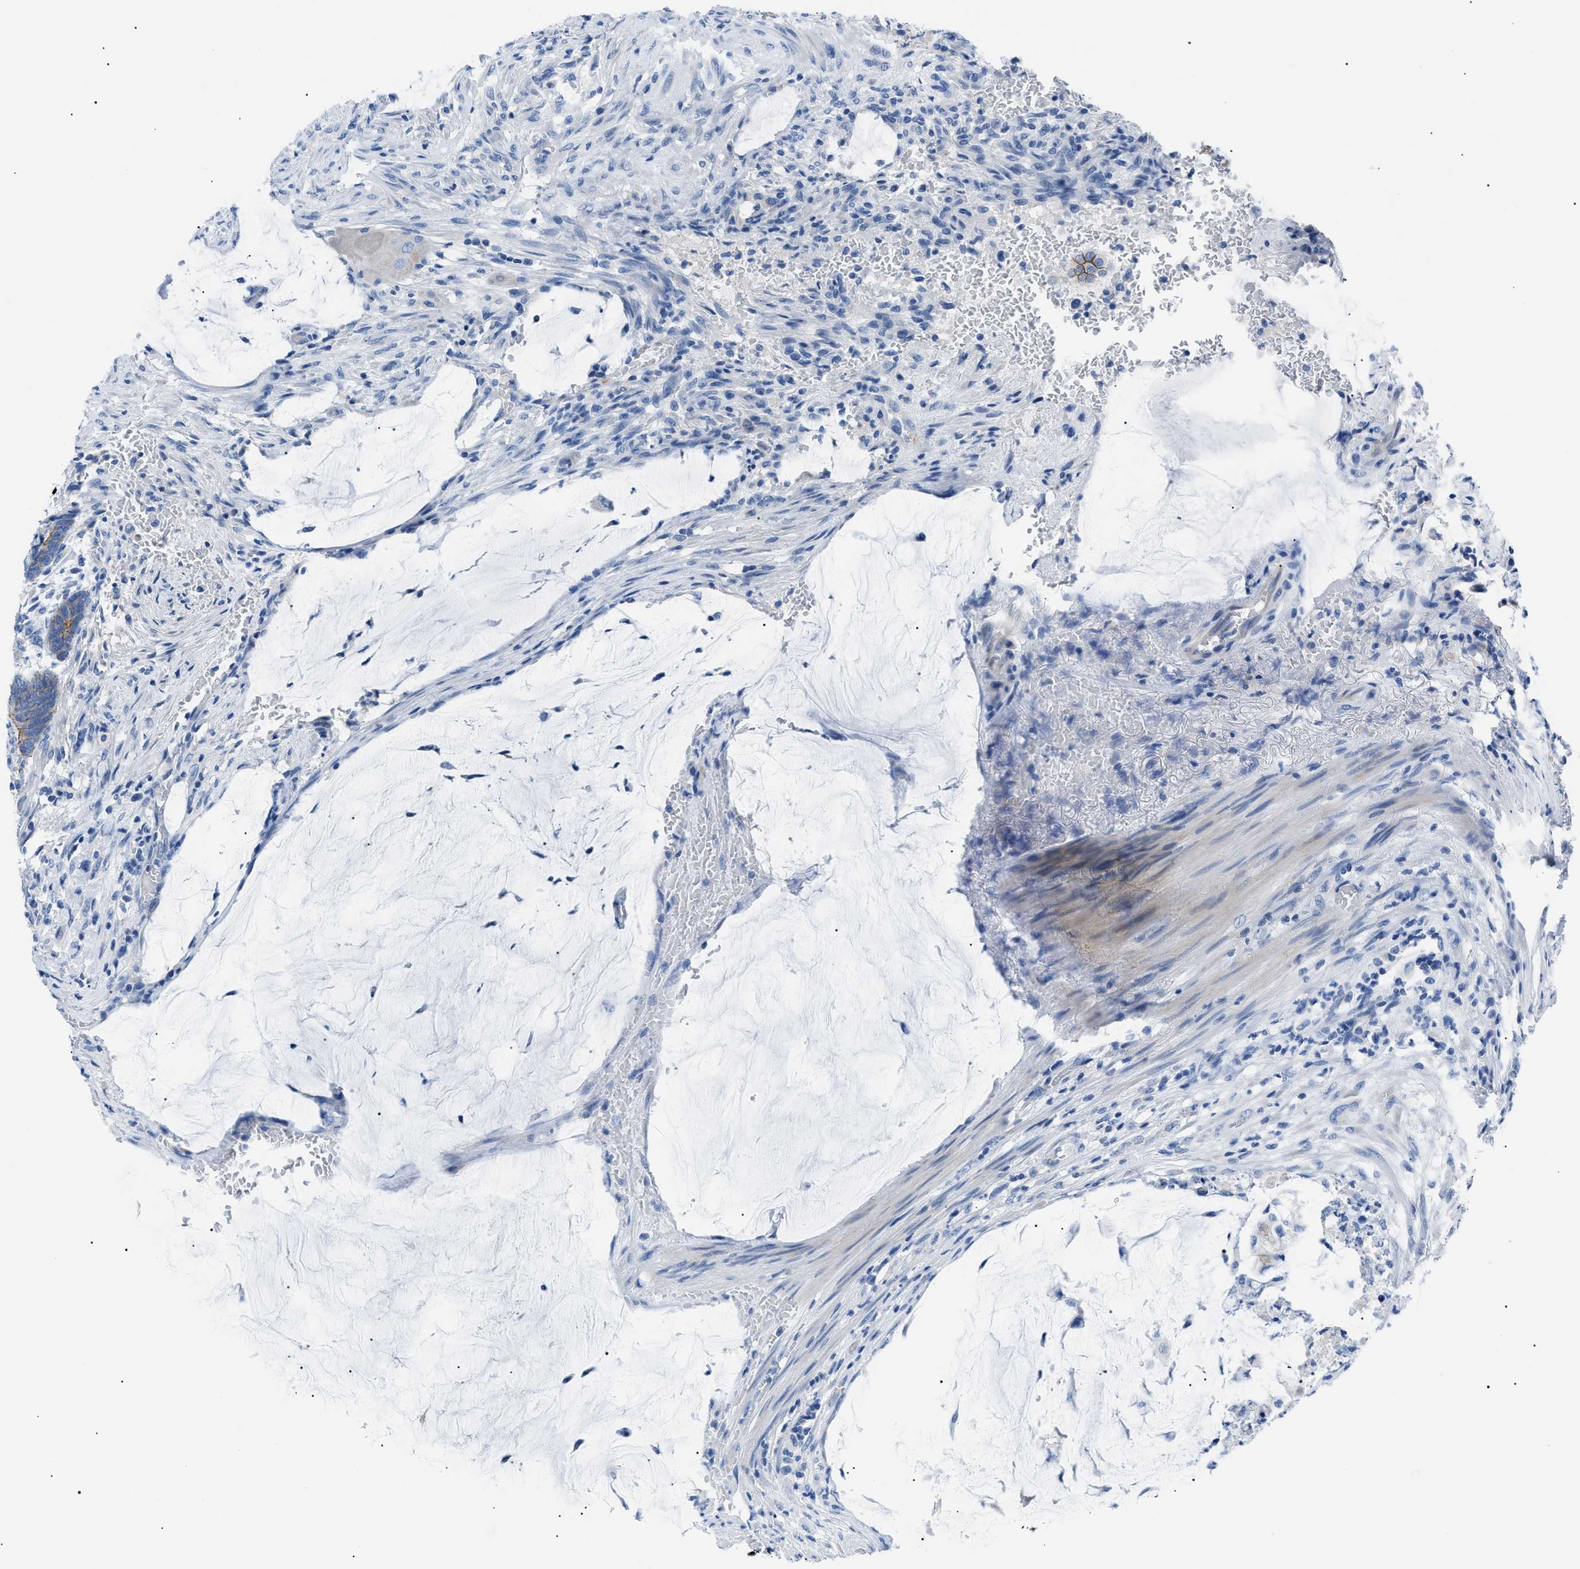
{"staining": {"intensity": "moderate", "quantity": ">75%", "location": "cytoplasmic/membranous"}, "tissue": "colorectal cancer", "cell_type": "Tumor cells", "image_type": "cancer", "snomed": [{"axis": "morphology", "description": "Normal tissue, NOS"}, {"axis": "morphology", "description": "Adenocarcinoma, NOS"}, {"axis": "topography", "description": "Rectum"}], "caption": "The micrograph displays immunohistochemical staining of colorectal cancer (adenocarcinoma). There is moderate cytoplasmic/membranous positivity is seen in approximately >75% of tumor cells.", "gene": "ZDHHC24", "patient": {"sex": "male", "age": 92}}